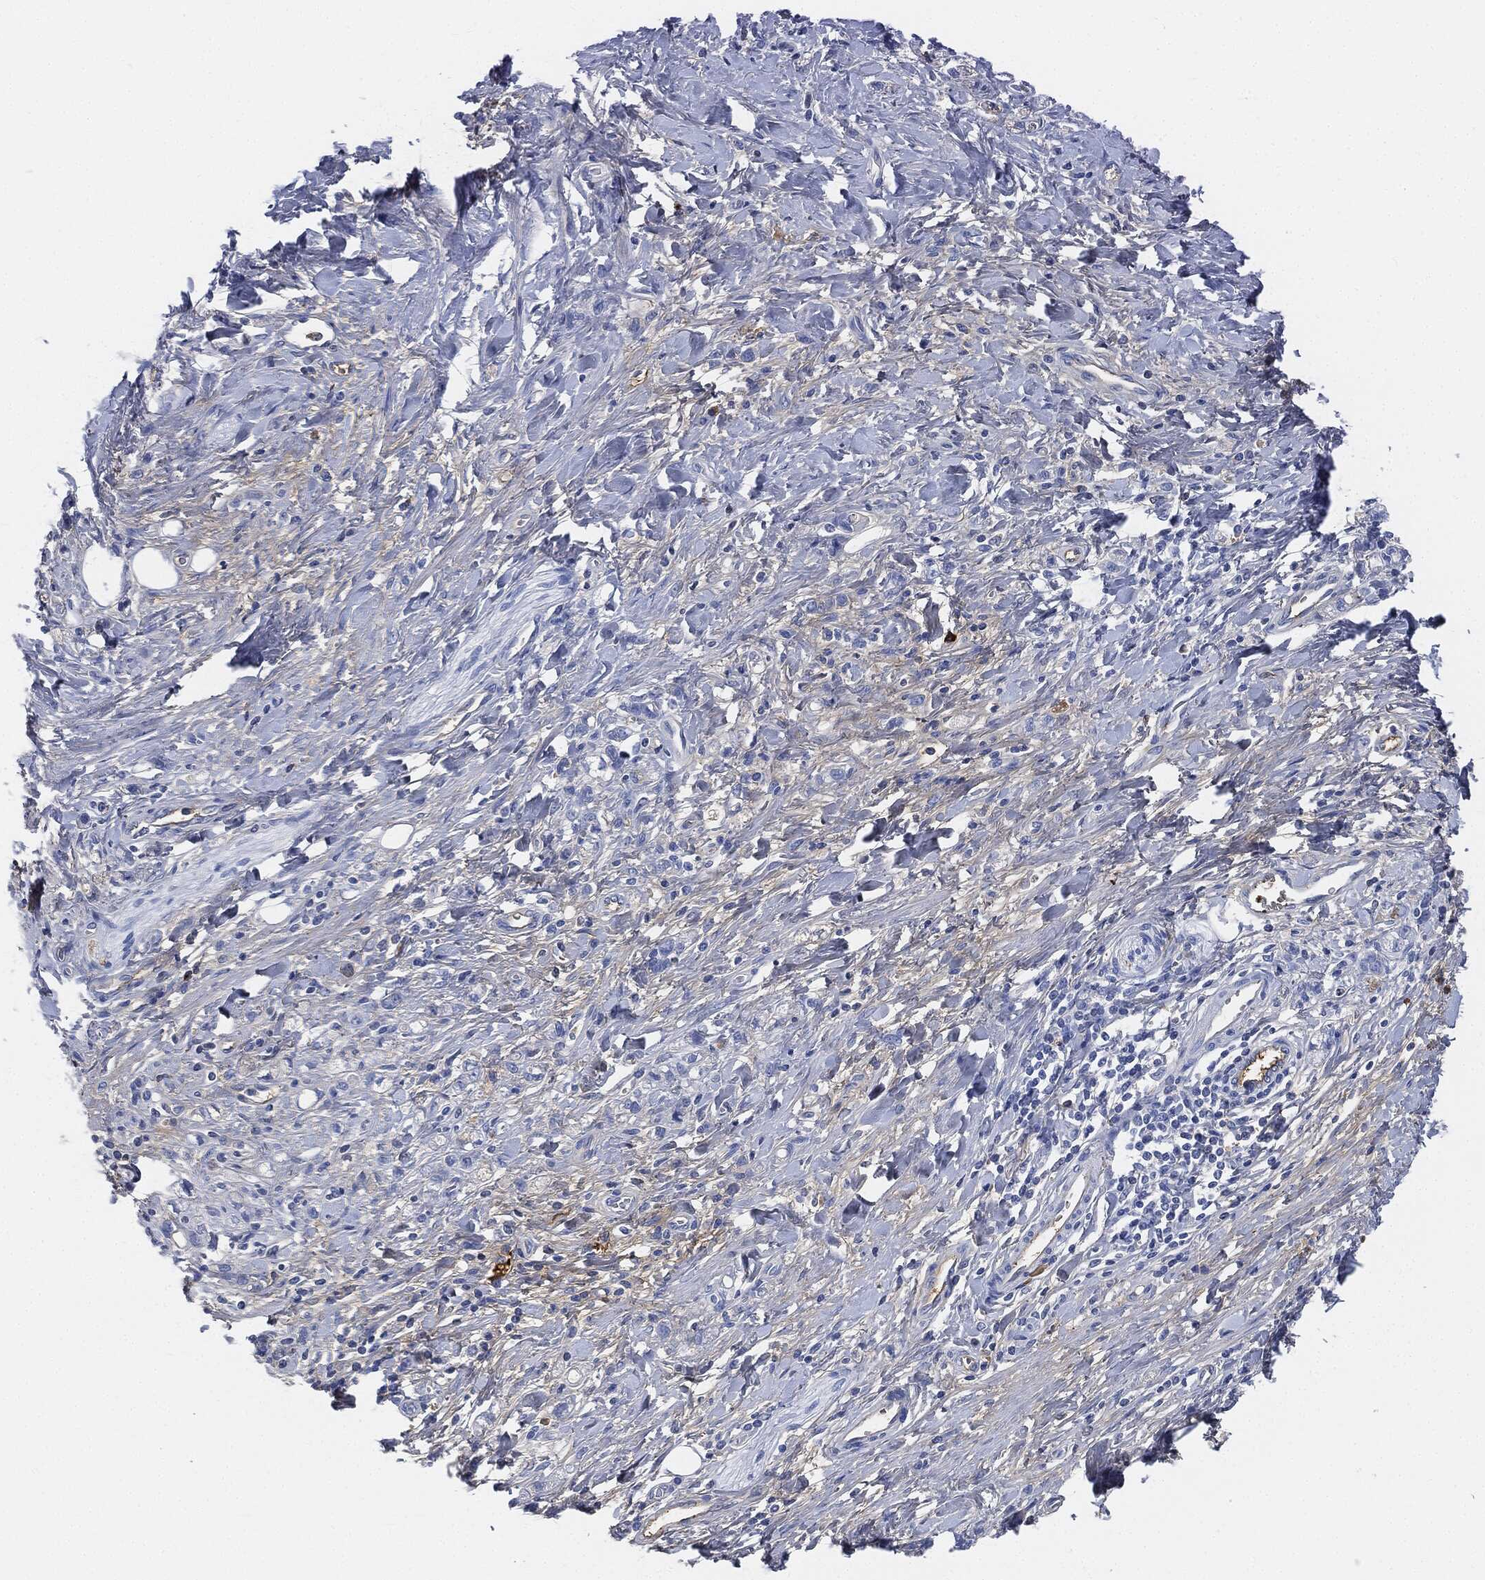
{"staining": {"intensity": "negative", "quantity": "none", "location": "none"}, "tissue": "stomach cancer", "cell_type": "Tumor cells", "image_type": "cancer", "snomed": [{"axis": "morphology", "description": "Adenocarcinoma, NOS"}, {"axis": "topography", "description": "Stomach"}], "caption": "Immunohistochemical staining of human stomach cancer (adenocarcinoma) shows no significant staining in tumor cells.", "gene": "IGLV6-57", "patient": {"sex": "male", "age": 77}}